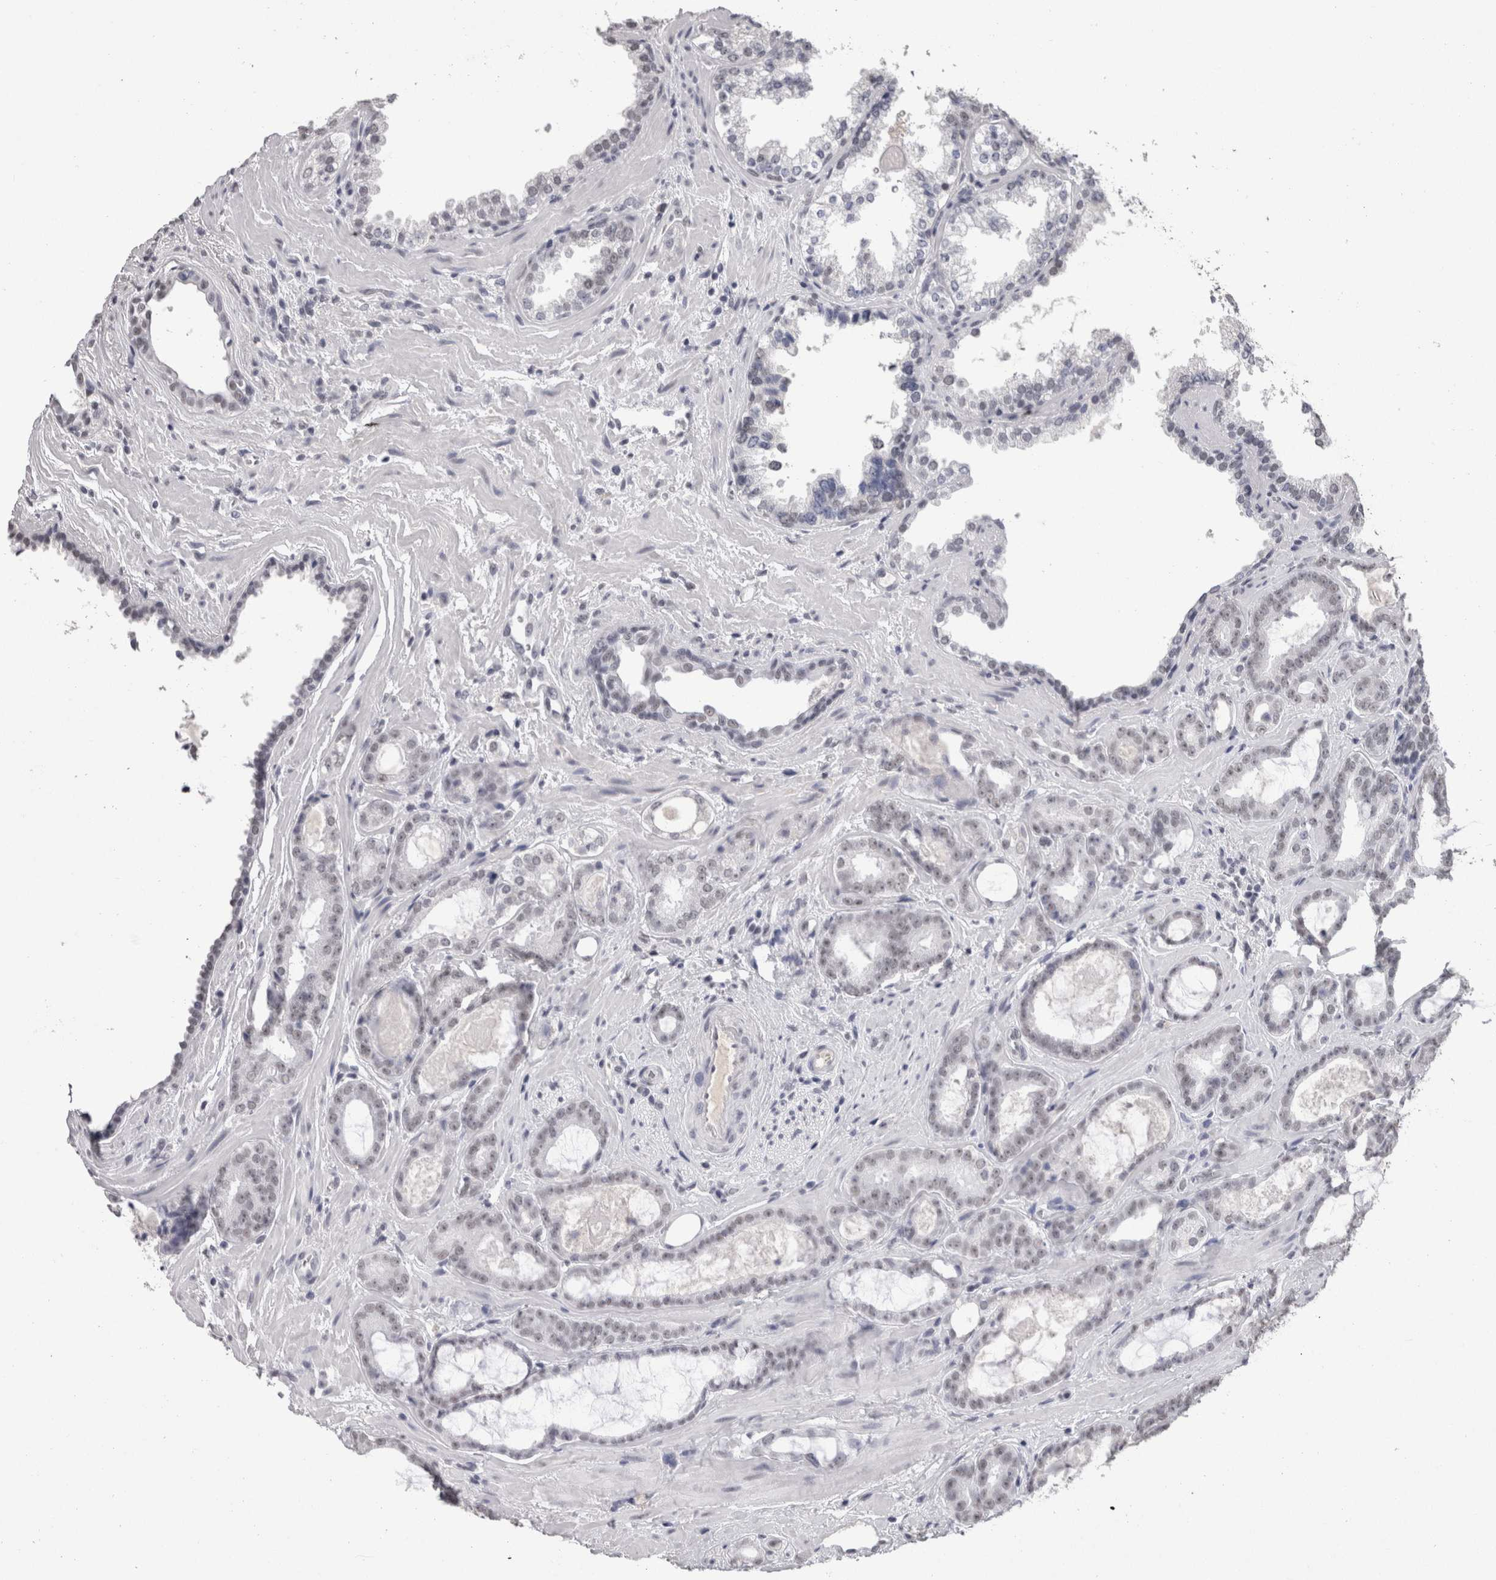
{"staining": {"intensity": "weak", "quantity": ">75%", "location": "nuclear"}, "tissue": "prostate cancer", "cell_type": "Tumor cells", "image_type": "cancer", "snomed": [{"axis": "morphology", "description": "Adenocarcinoma, Low grade"}, {"axis": "topography", "description": "Prostate"}], "caption": "Prostate low-grade adenocarcinoma tissue displays weak nuclear positivity in approximately >75% of tumor cells, visualized by immunohistochemistry.", "gene": "DDX17", "patient": {"sex": "male", "age": 60}}